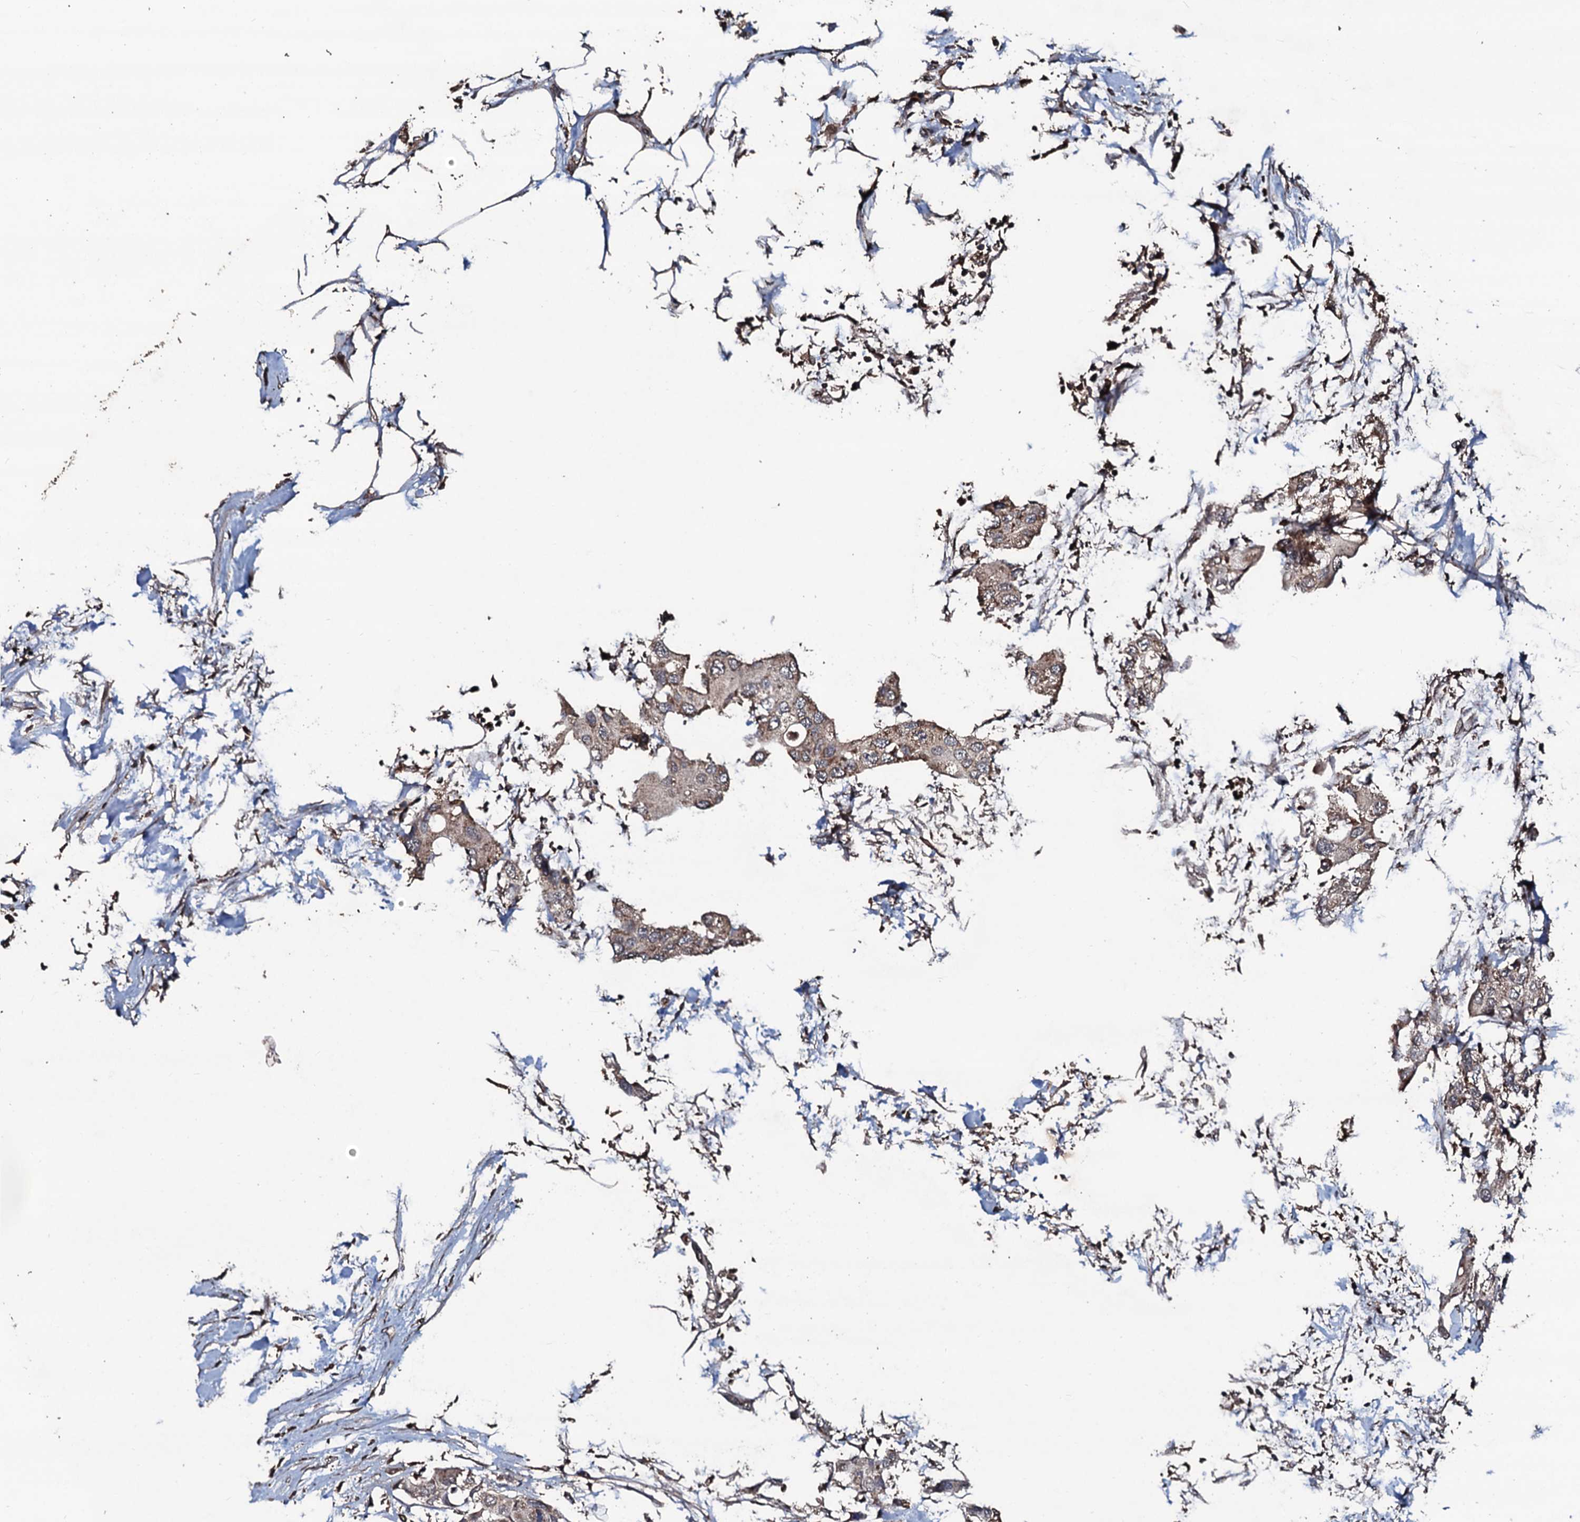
{"staining": {"intensity": "moderate", "quantity": "<25%", "location": "cytoplasmic/membranous"}, "tissue": "urothelial cancer", "cell_type": "Tumor cells", "image_type": "cancer", "snomed": [{"axis": "morphology", "description": "Urothelial carcinoma, High grade"}, {"axis": "topography", "description": "Urinary bladder"}], "caption": "Urothelial cancer stained with a brown dye reveals moderate cytoplasmic/membranous positive positivity in approximately <25% of tumor cells.", "gene": "SDHAF2", "patient": {"sex": "male", "age": 64}}